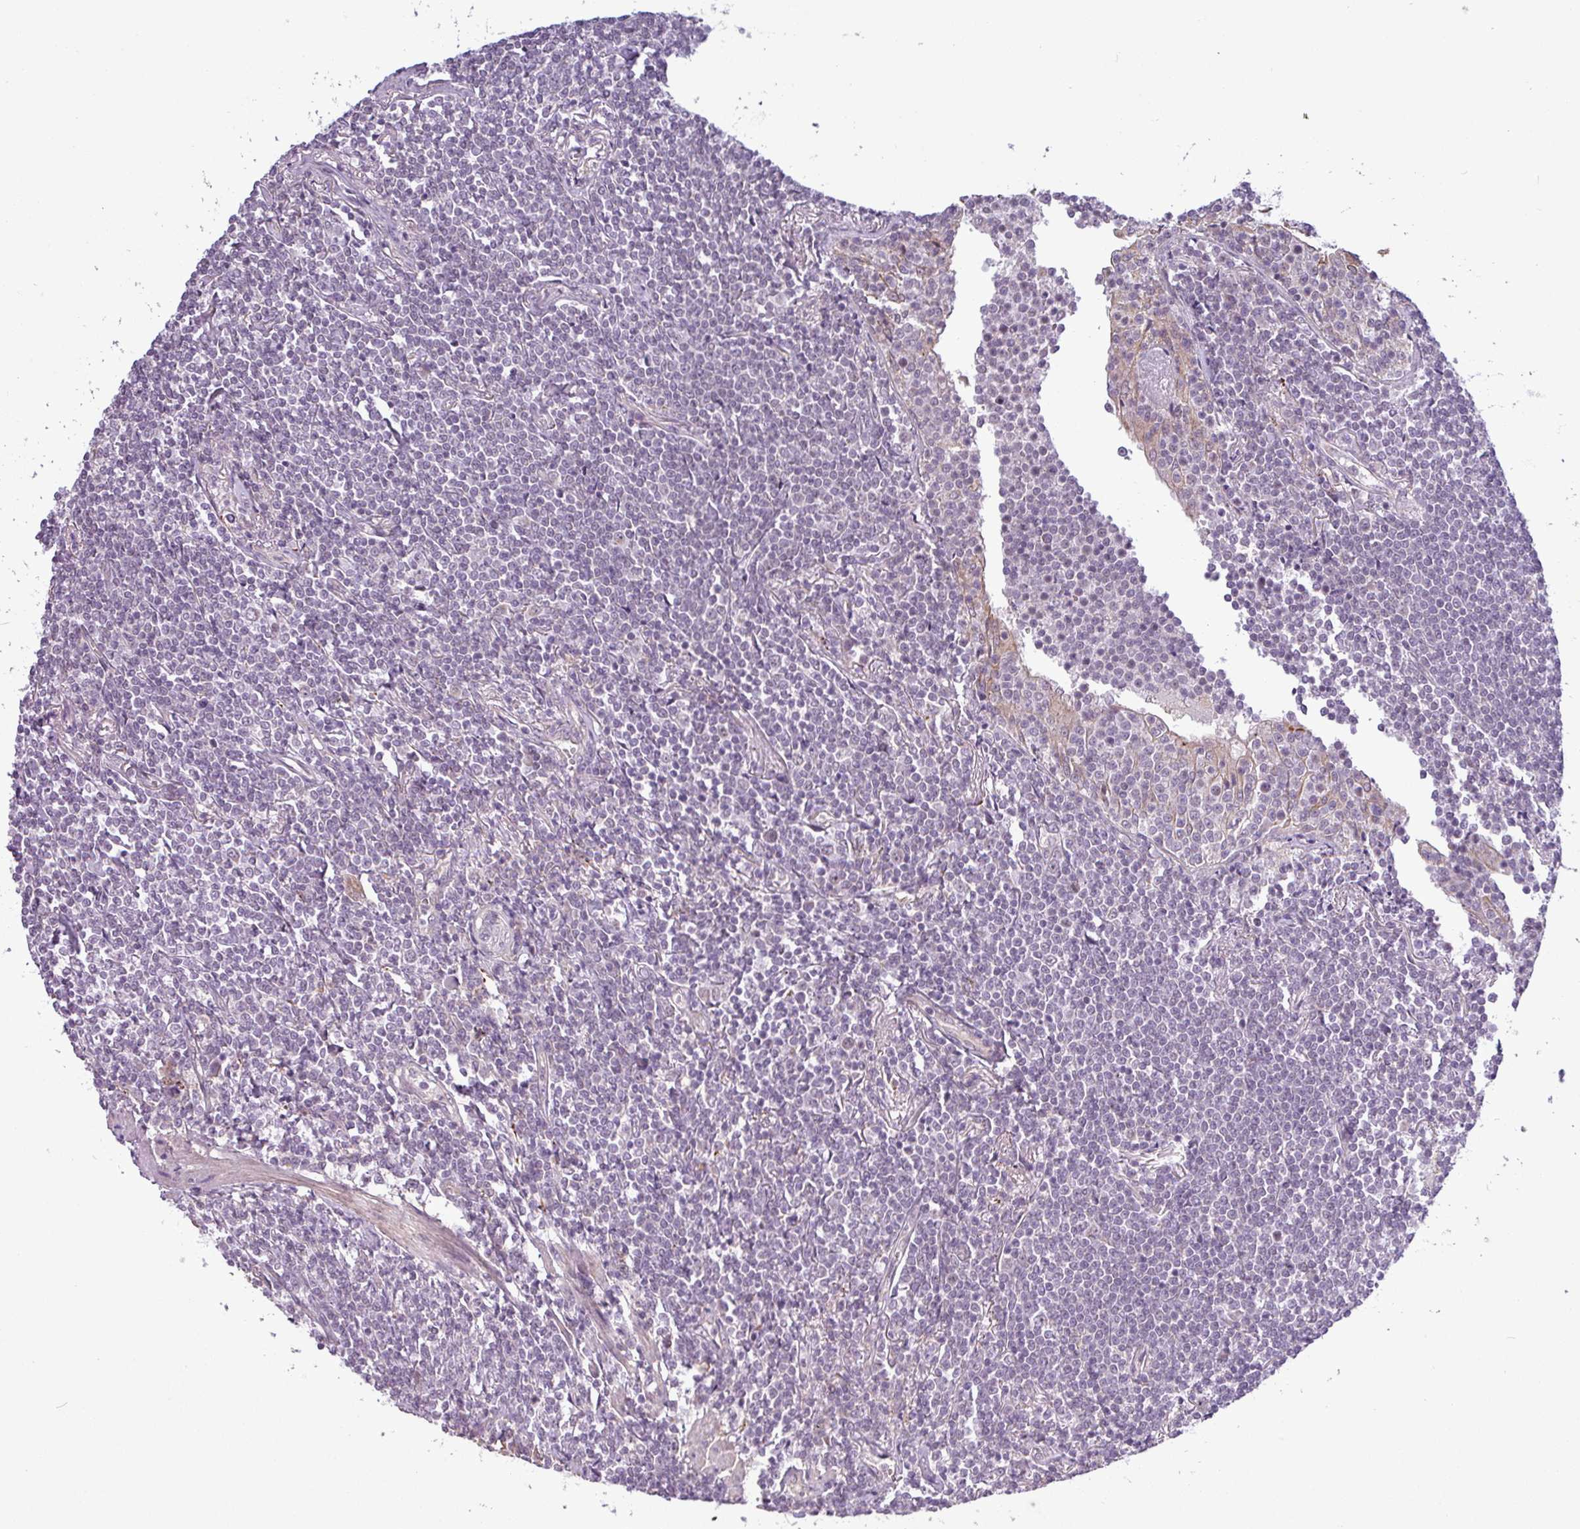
{"staining": {"intensity": "negative", "quantity": "none", "location": "none"}, "tissue": "lymphoma", "cell_type": "Tumor cells", "image_type": "cancer", "snomed": [{"axis": "morphology", "description": "Malignant lymphoma, non-Hodgkin's type, Low grade"}, {"axis": "topography", "description": "Lung"}], "caption": "An immunohistochemistry image of low-grade malignant lymphoma, non-Hodgkin's type is shown. There is no staining in tumor cells of low-grade malignant lymphoma, non-Hodgkin's type.", "gene": "ZNF217", "patient": {"sex": "female", "age": 71}}